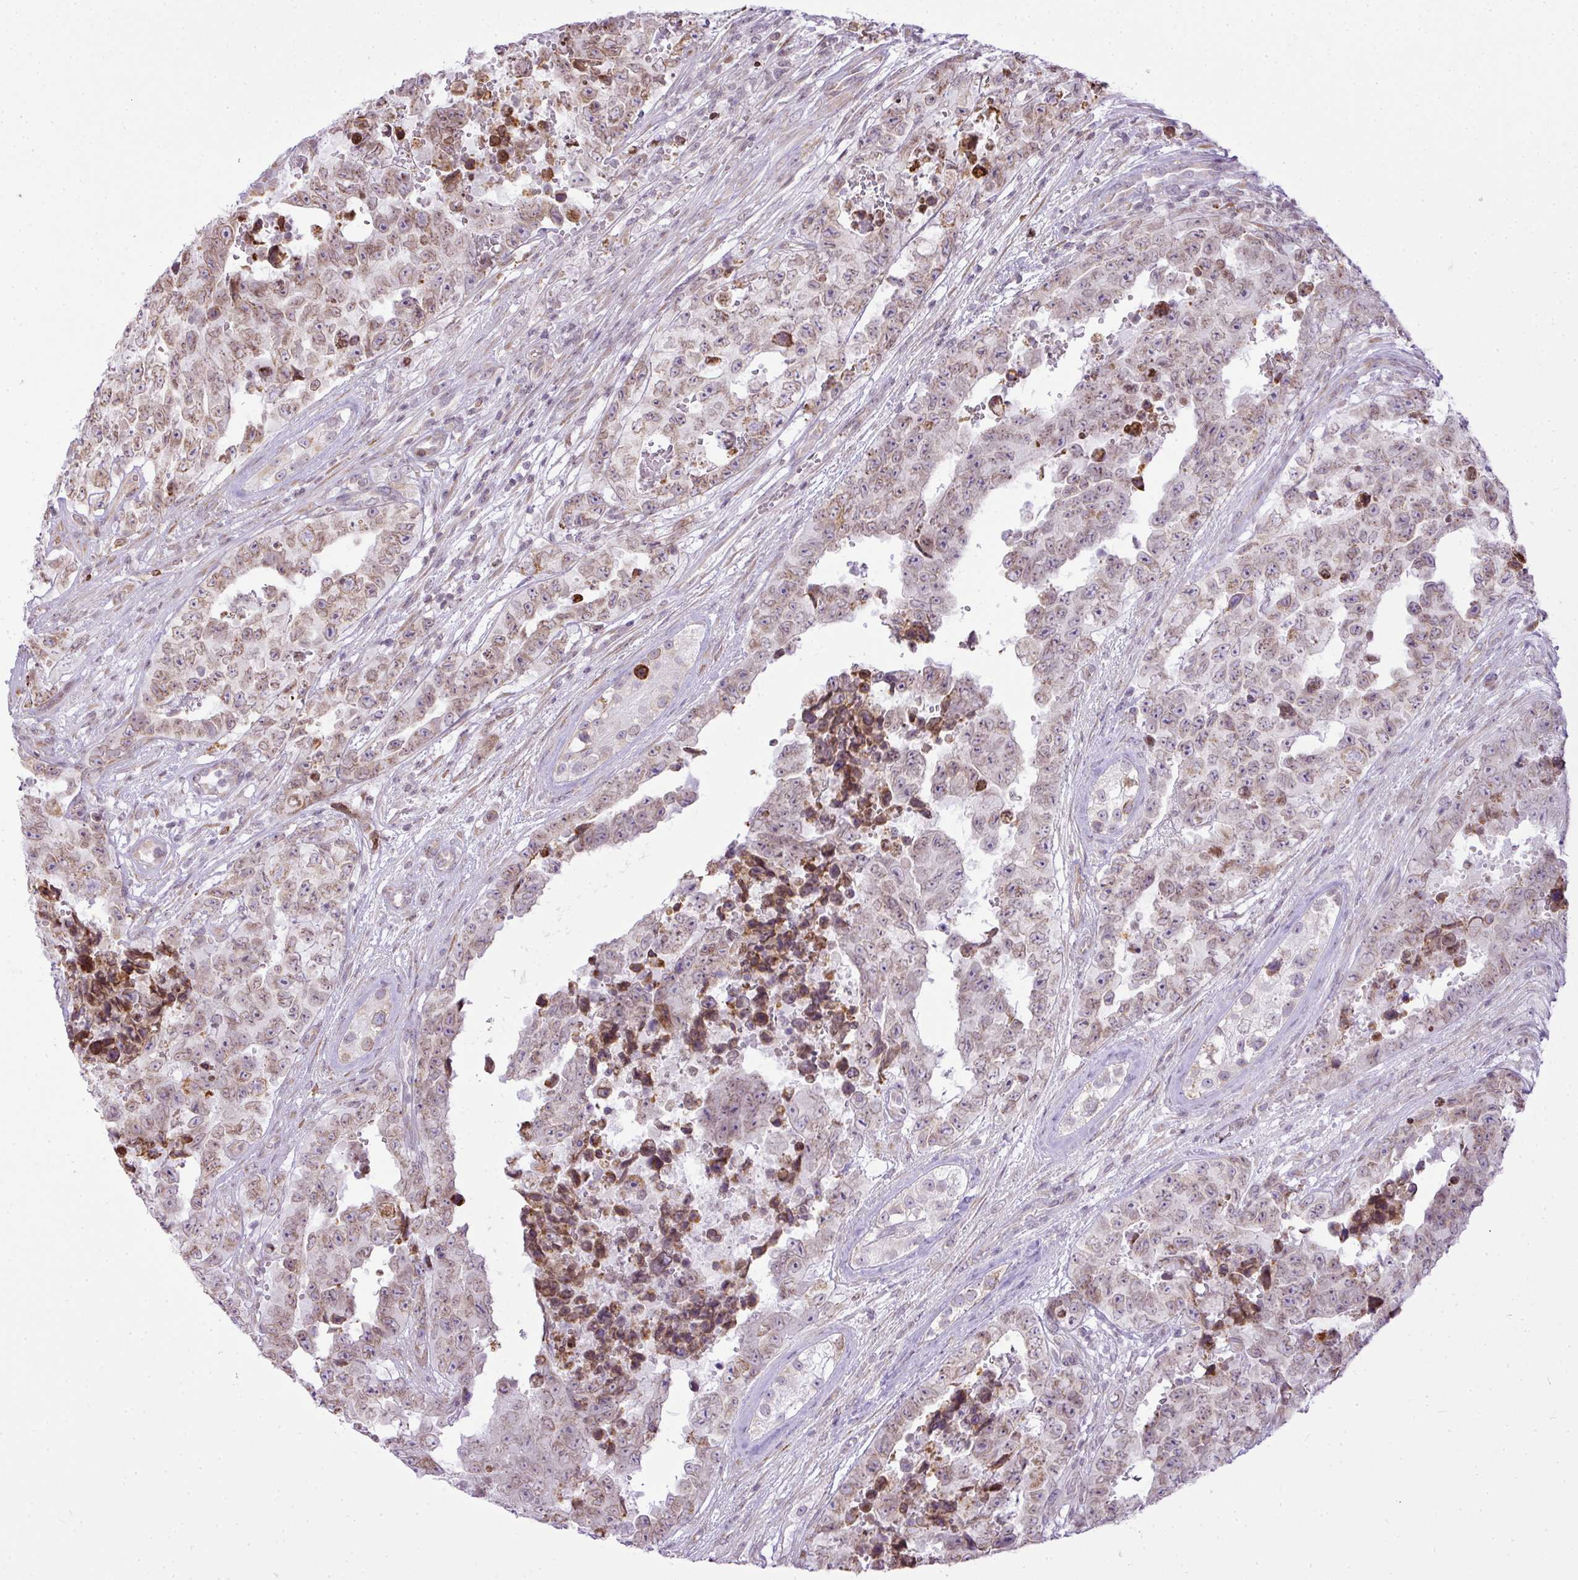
{"staining": {"intensity": "weak", "quantity": "25%-75%", "location": "nuclear"}, "tissue": "testis cancer", "cell_type": "Tumor cells", "image_type": "cancer", "snomed": [{"axis": "morphology", "description": "Normal tissue, NOS"}, {"axis": "morphology", "description": "Carcinoma, Embryonal, NOS"}, {"axis": "topography", "description": "Testis"}, {"axis": "topography", "description": "Epididymis"}], "caption": "Testis embryonal carcinoma stained with a protein marker shows weak staining in tumor cells.", "gene": "COX18", "patient": {"sex": "male", "age": 25}}